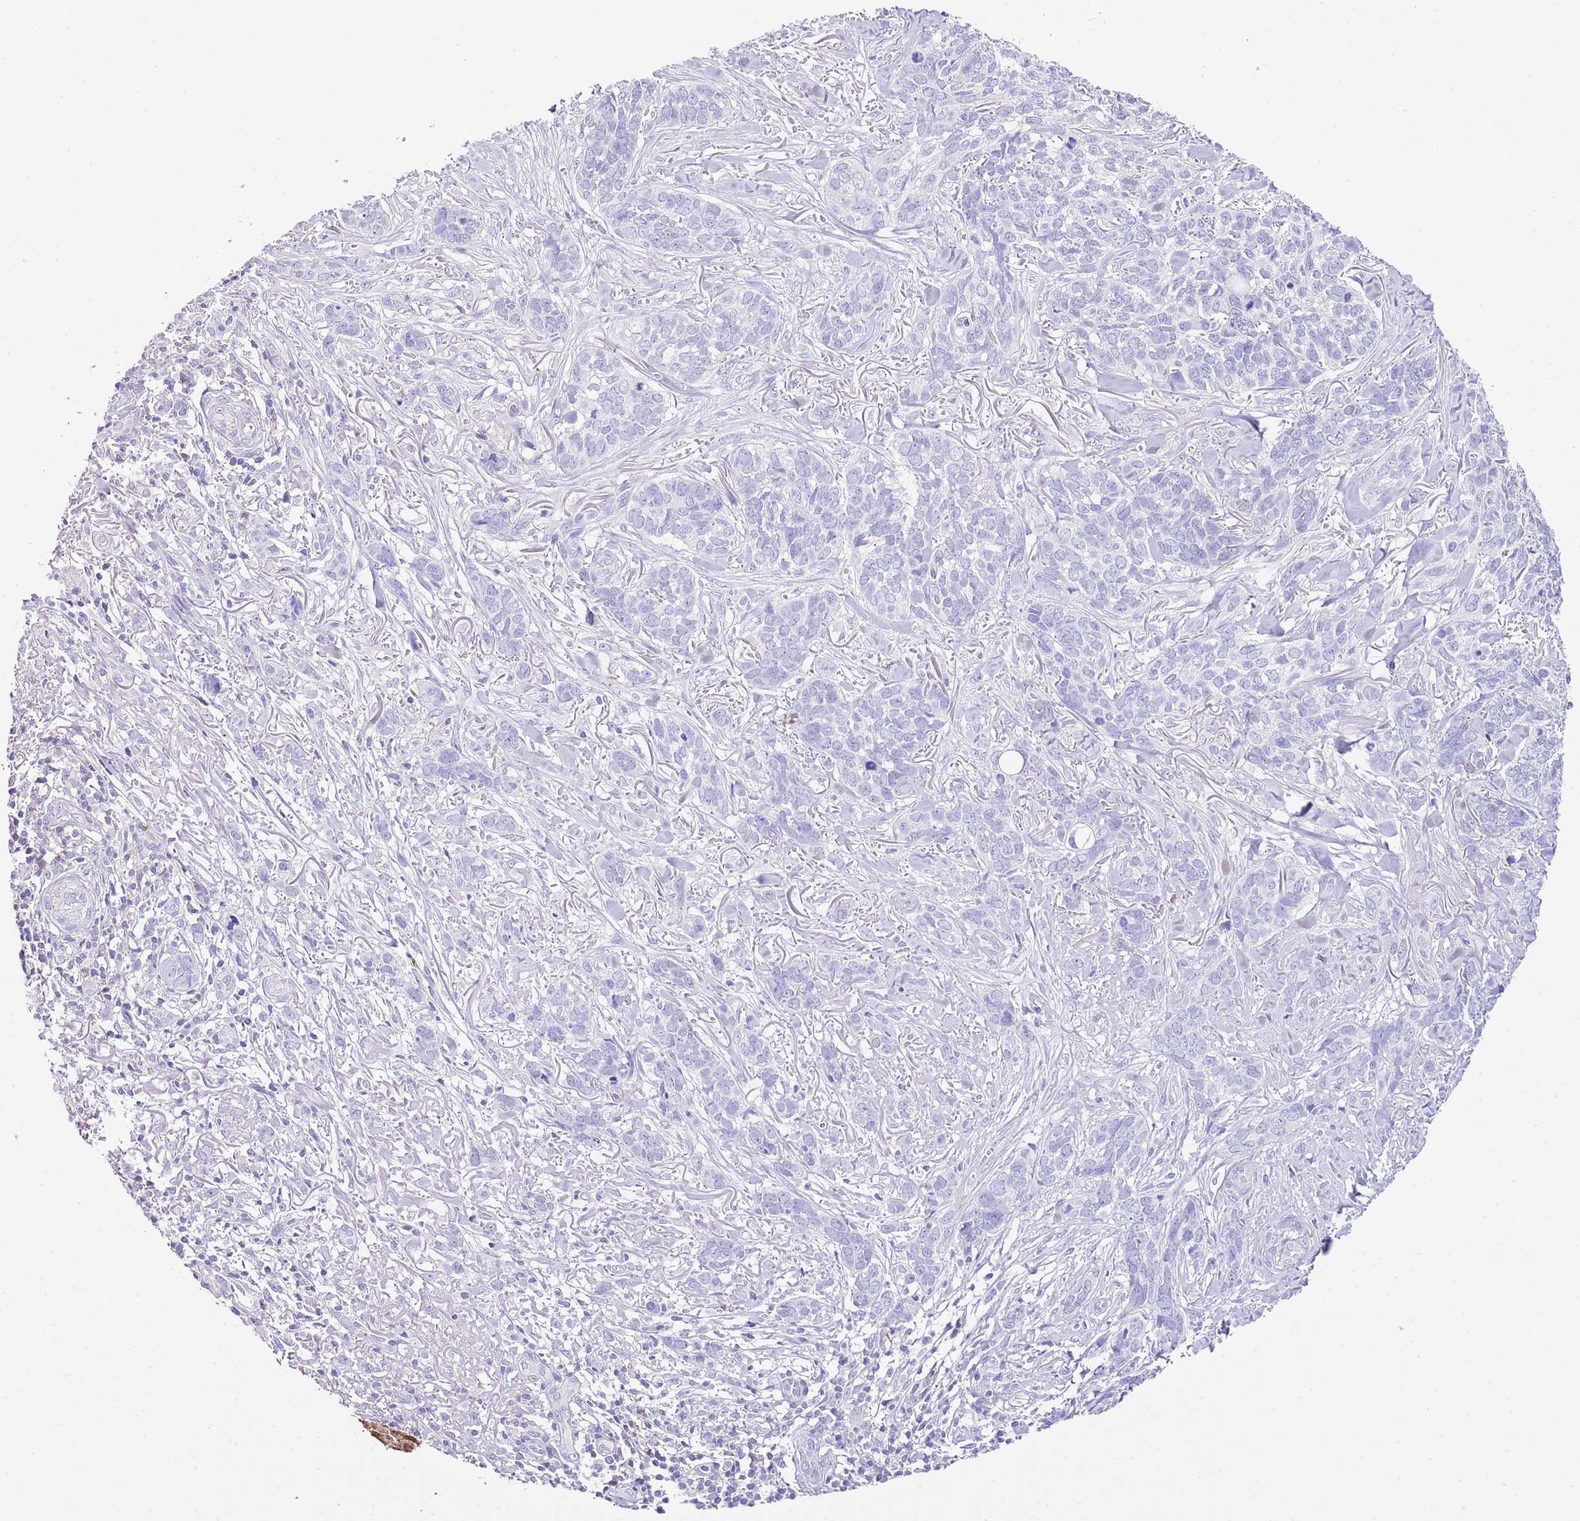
{"staining": {"intensity": "negative", "quantity": "none", "location": "none"}, "tissue": "skin cancer", "cell_type": "Tumor cells", "image_type": "cancer", "snomed": [{"axis": "morphology", "description": "Basal cell carcinoma"}, {"axis": "topography", "description": "Skin"}], "caption": "A photomicrograph of human skin cancer is negative for staining in tumor cells.", "gene": "ALDH3A1", "patient": {"sex": "male", "age": 86}}